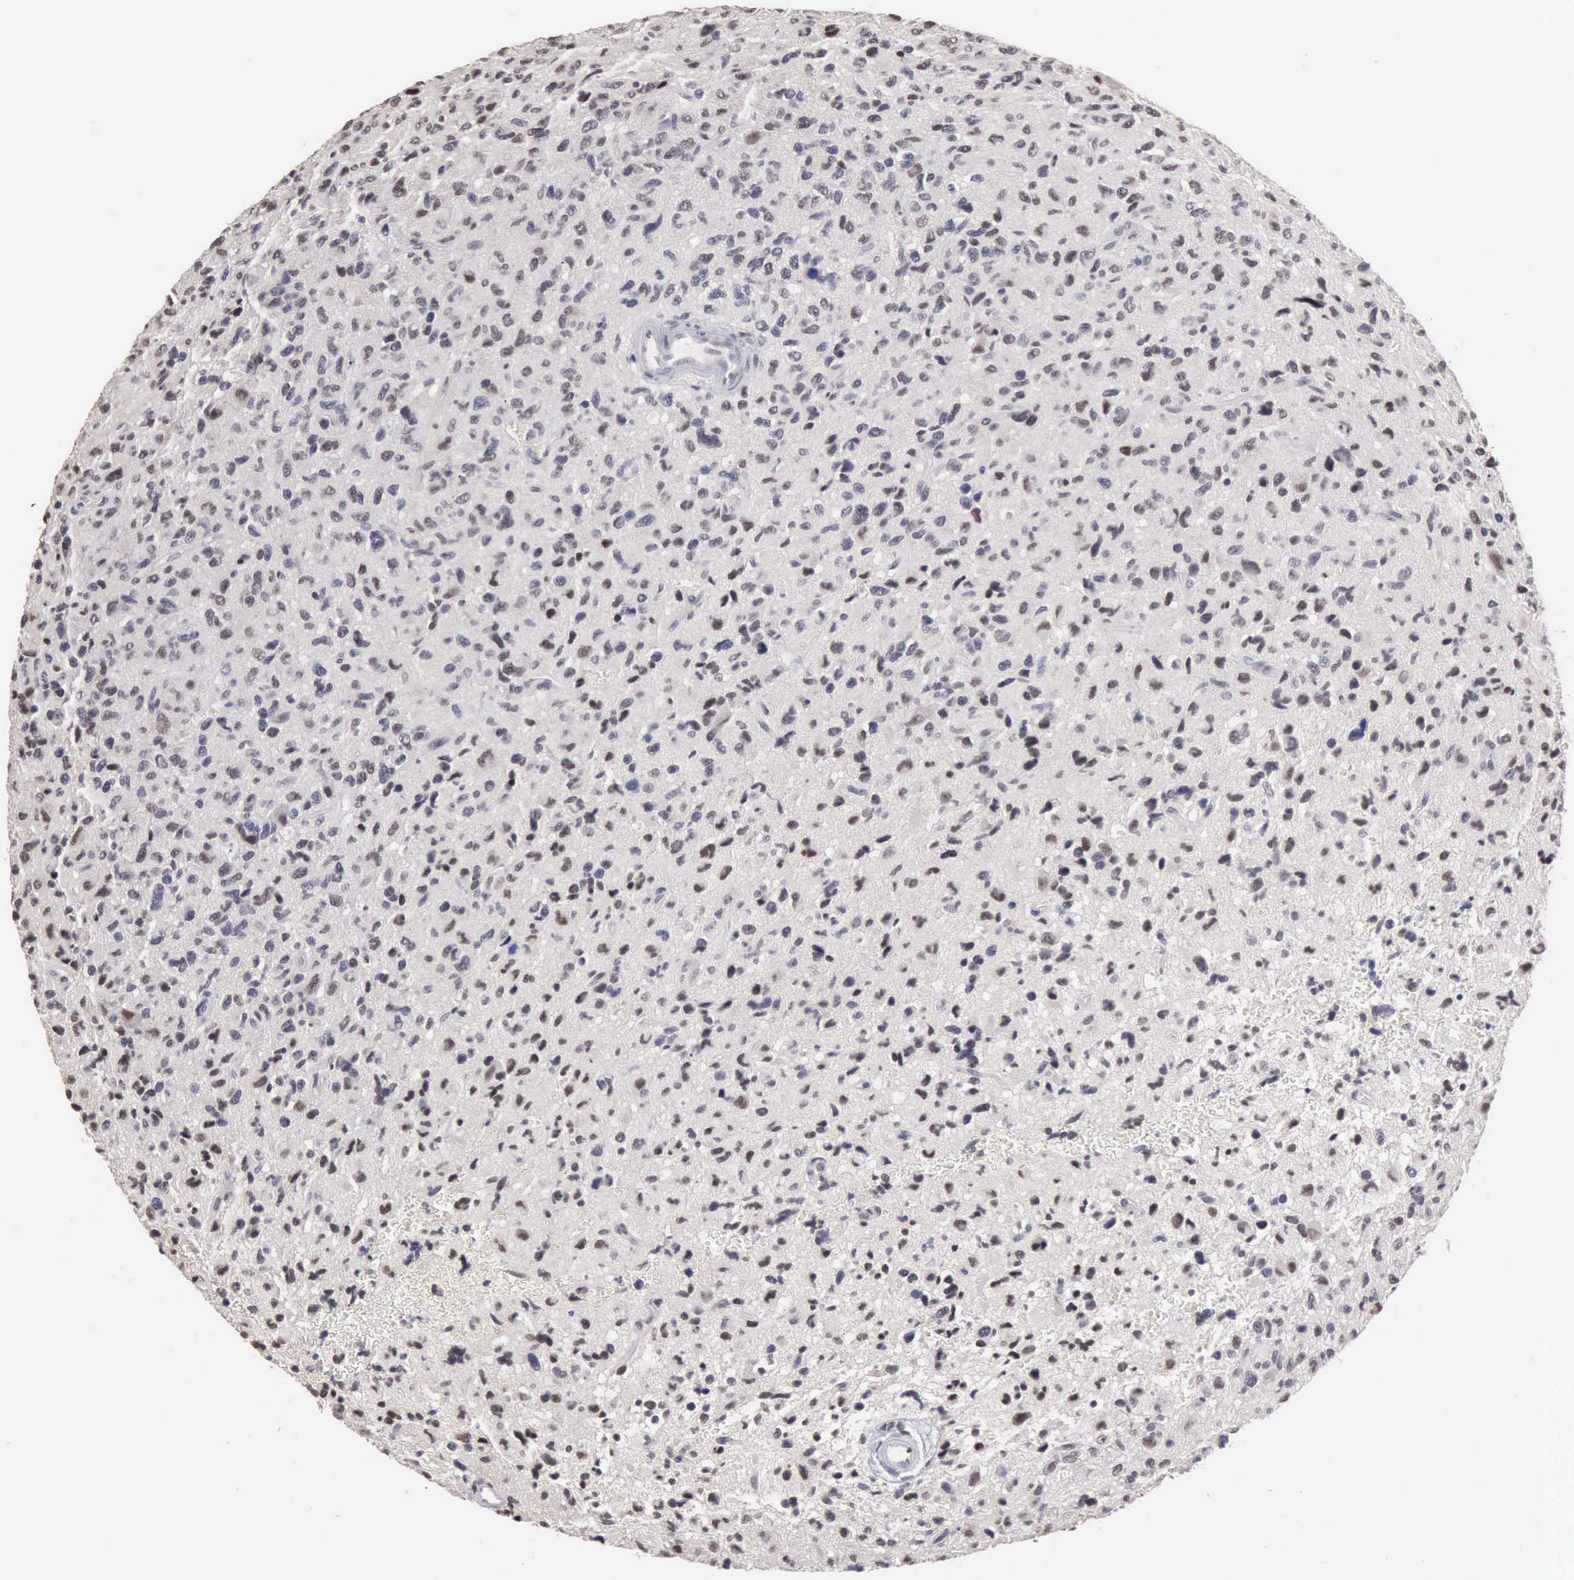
{"staining": {"intensity": "weak", "quantity": "25%-75%", "location": "nuclear"}, "tissue": "glioma", "cell_type": "Tumor cells", "image_type": "cancer", "snomed": [{"axis": "morphology", "description": "Glioma, malignant, High grade"}, {"axis": "topography", "description": "Brain"}], "caption": "Protein staining of glioma tissue reveals weak nuclear staining in approximately 25%-75% of tumor cells.", "gene": "TAF1", "patient": {"sex": "female", "age": 60}}